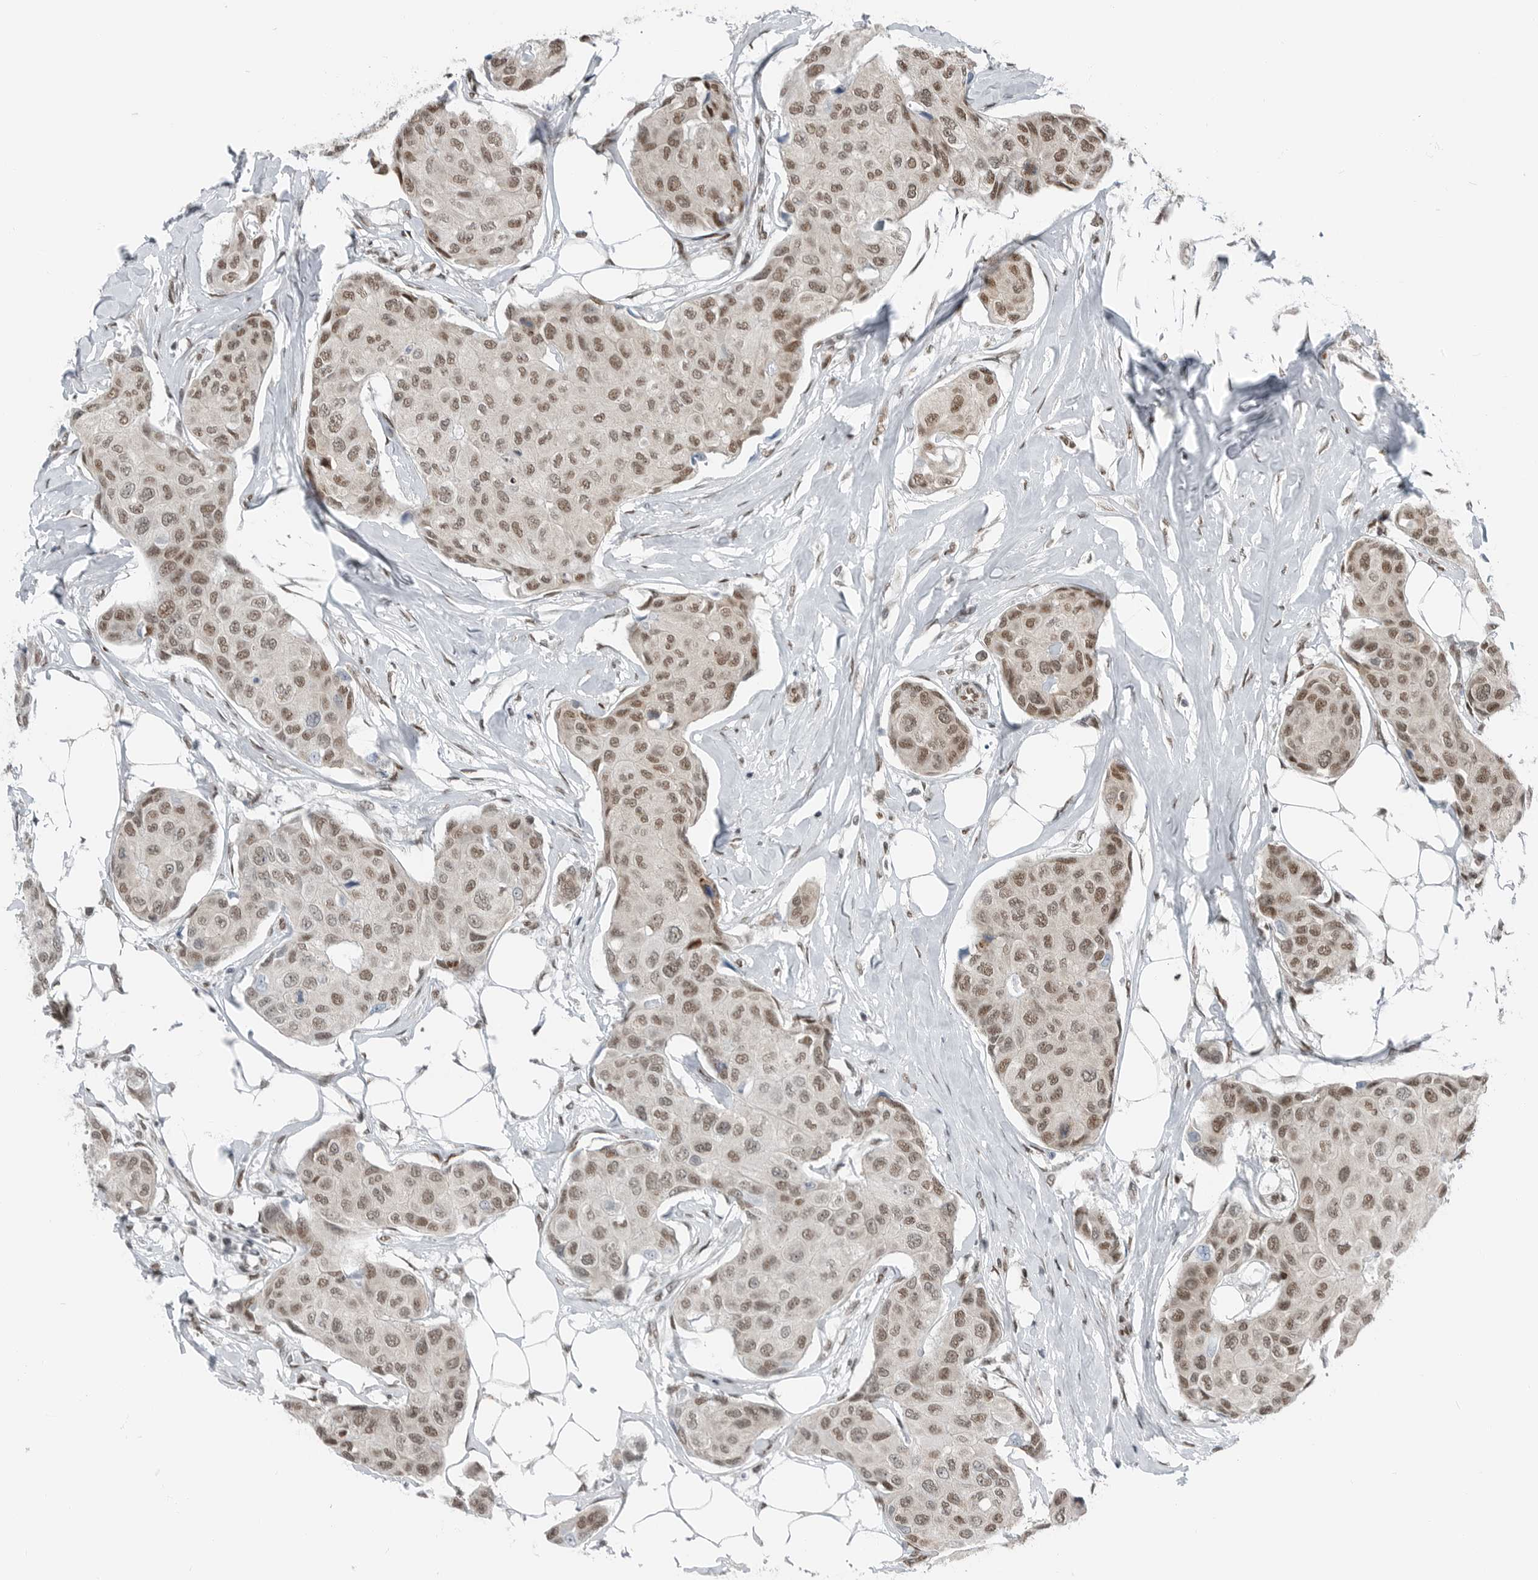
{"staining": {"intensity": "moderate", "quantity": ">75%", "location": "nuclear"}, "tissue": "breast cancer", "cell_type": "Tumor cells", "image_type": "cancer", "snomed": [{"axis": "morphology", "description": "Duct carcinoma"}, {"axis": "topography", "description": "Breast"}], "caption": "A medium amount of moderate nuclear positivity is present in approximately >75% of tumor cells in breast cancer tissue.", "gene": "BLZF1", "patient": {"sex": "female", "age": 80}}